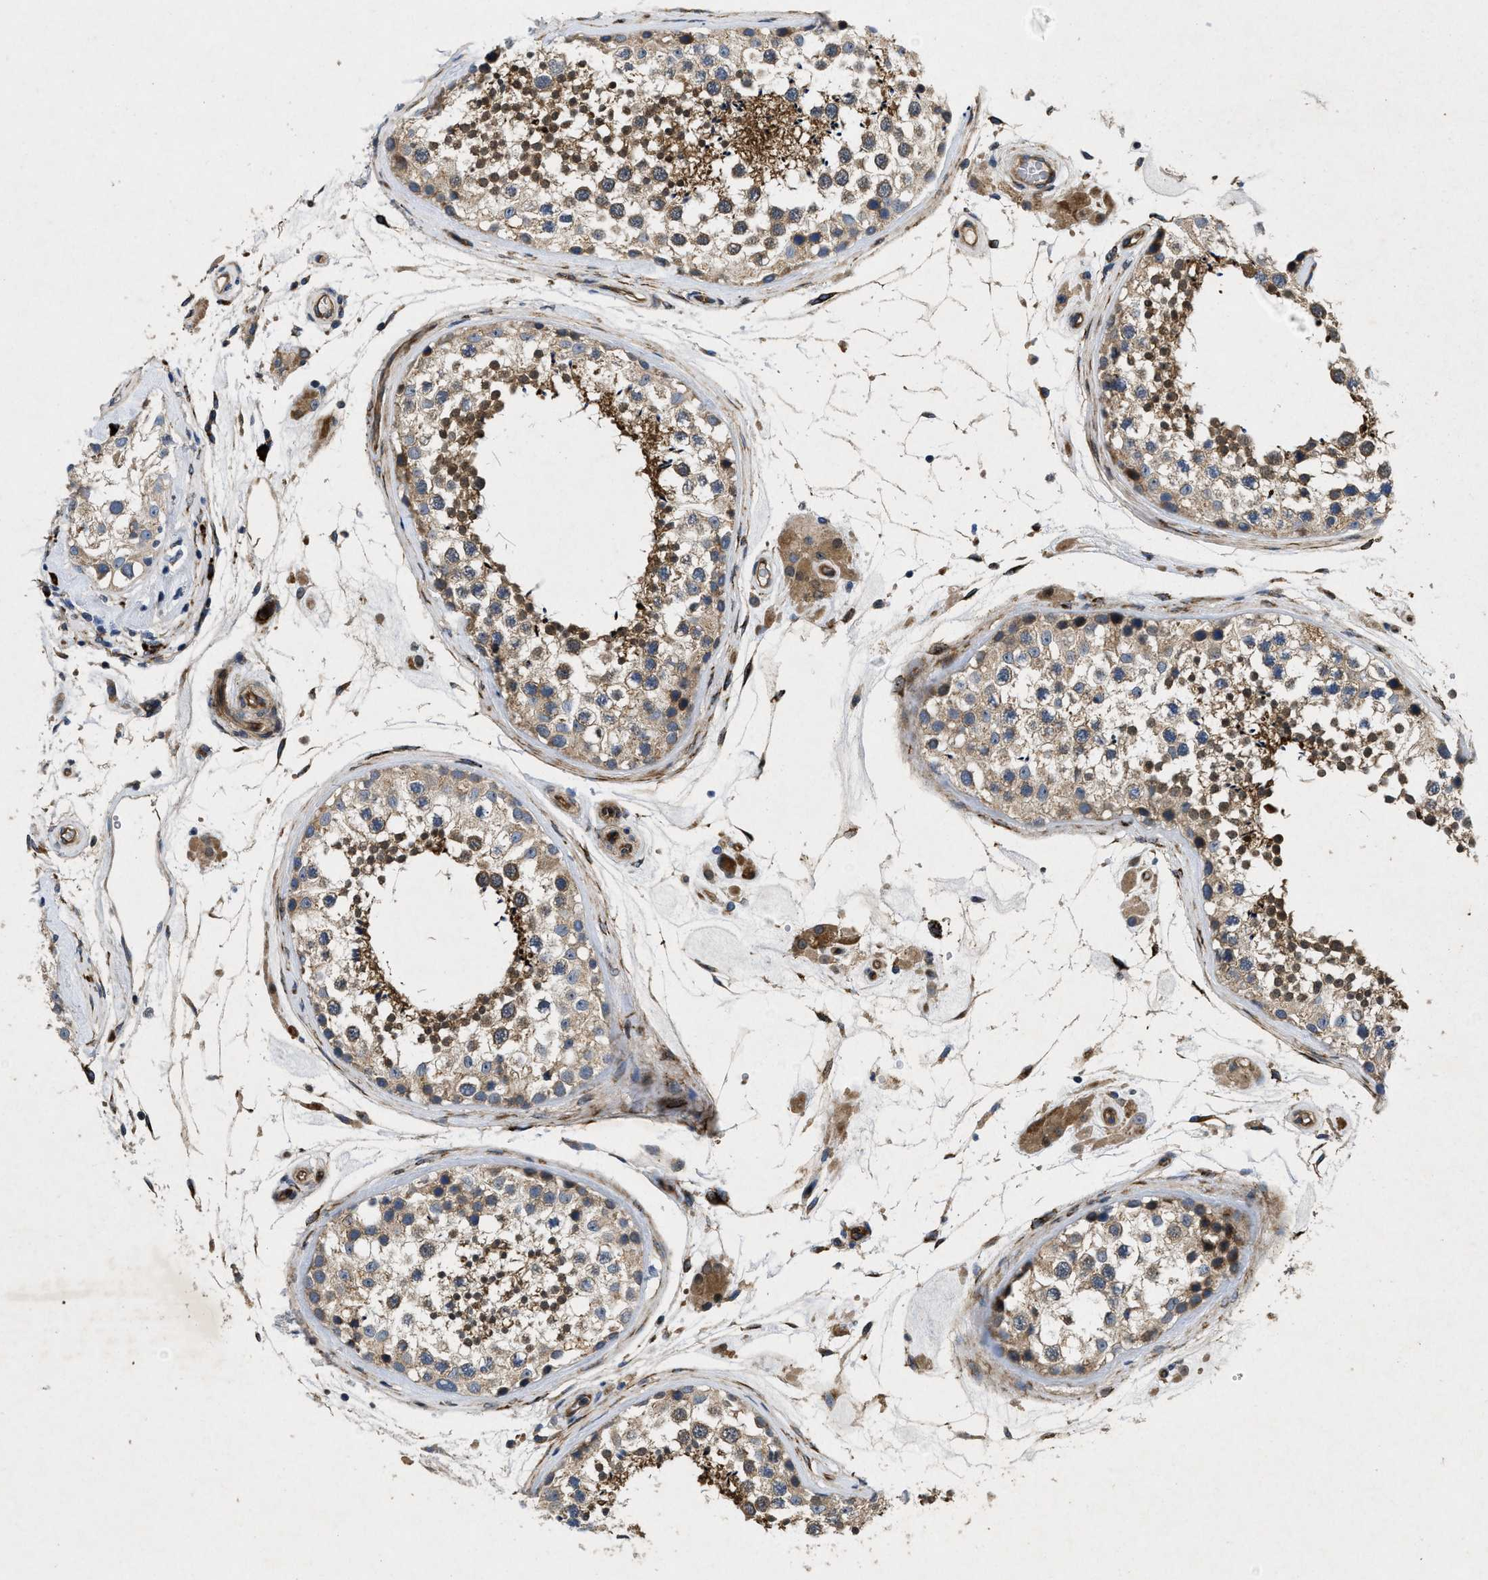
{"staining": {"intensity": "moderate", "quantity": "25%-75%", "location": "cytoplasmic/membranous"}, "tissue": "testis", "cell_type": "Cells in seminiferous ducts", "image_type": "normal", "snomed": [{"axis": "morphology", "description": "Normal tissue, NOS"}, {"axis": "topography", "description": "Testis"}], "caption": "Testis stained for a protein displays moderate cytoplasmic/membranous positivity in cells in seminiferous ducts. (DAB = brown stain, brightfield microscopy at high magnification).", "gene": "HSPA12B", "patient": {"sex": "male", "age": 46}}